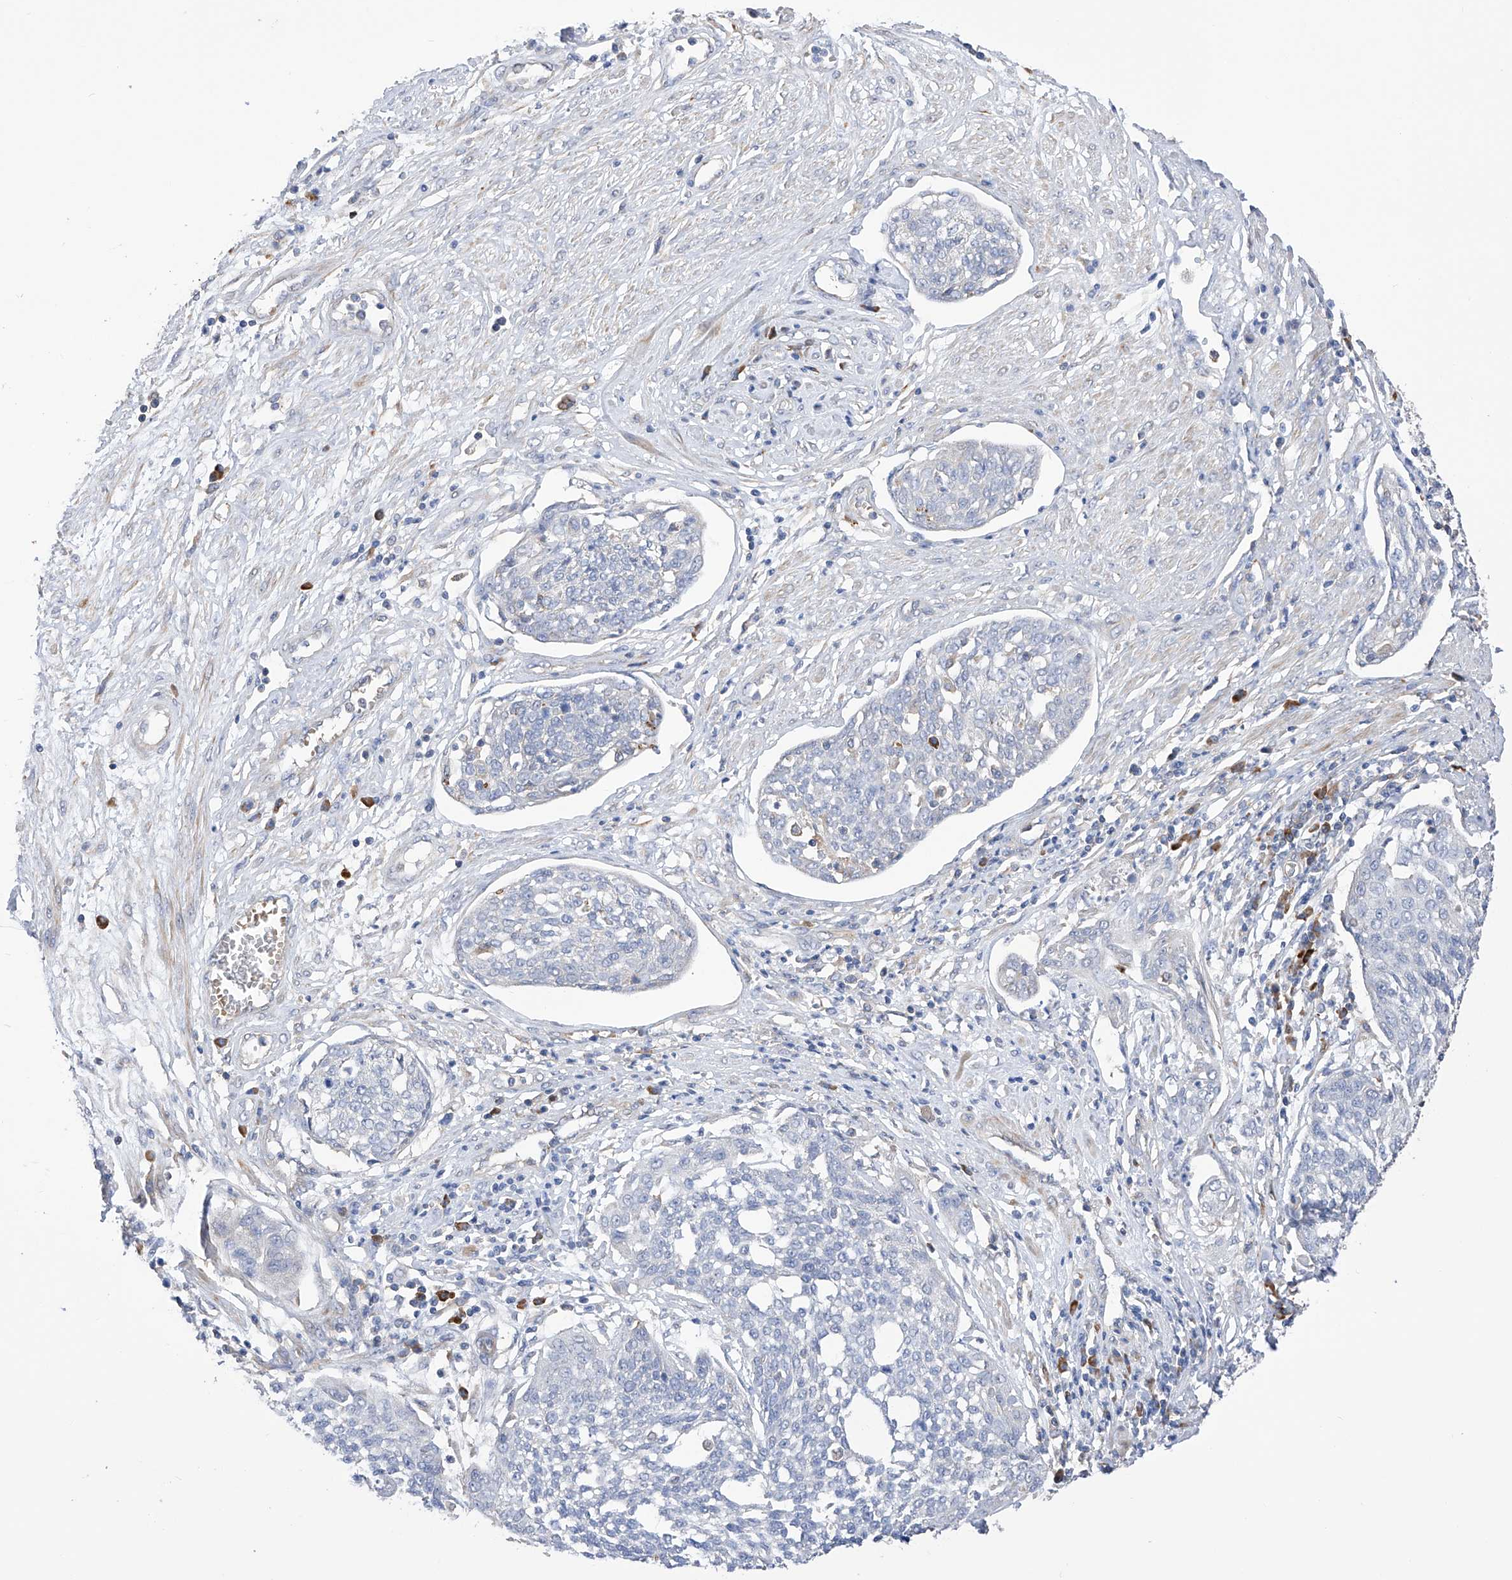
{"staining": {"intensity": "negative", "quantity": "none", "location": "none"}, "tissue": "cervical cancer", "cell_type": "Tumor cells", "image_type": "cancer", "snomed": [{"axis": "morphology", "description": "Squamous cell carcinoma, NOS"}, {"axis": "topography", "description": "Cervix"}], "caption": "Tumor cells show no significant protein expression in cervical cancer. (Stains: DAB (3,3'-diaminobenzidine) immunohistochemistry (IHC) with hematoxylin counter stain, Microscopy: brightfield microscopy at high magnification).", "gene": "NFATC4", "patient": {"sex": "female", "age": 34}}